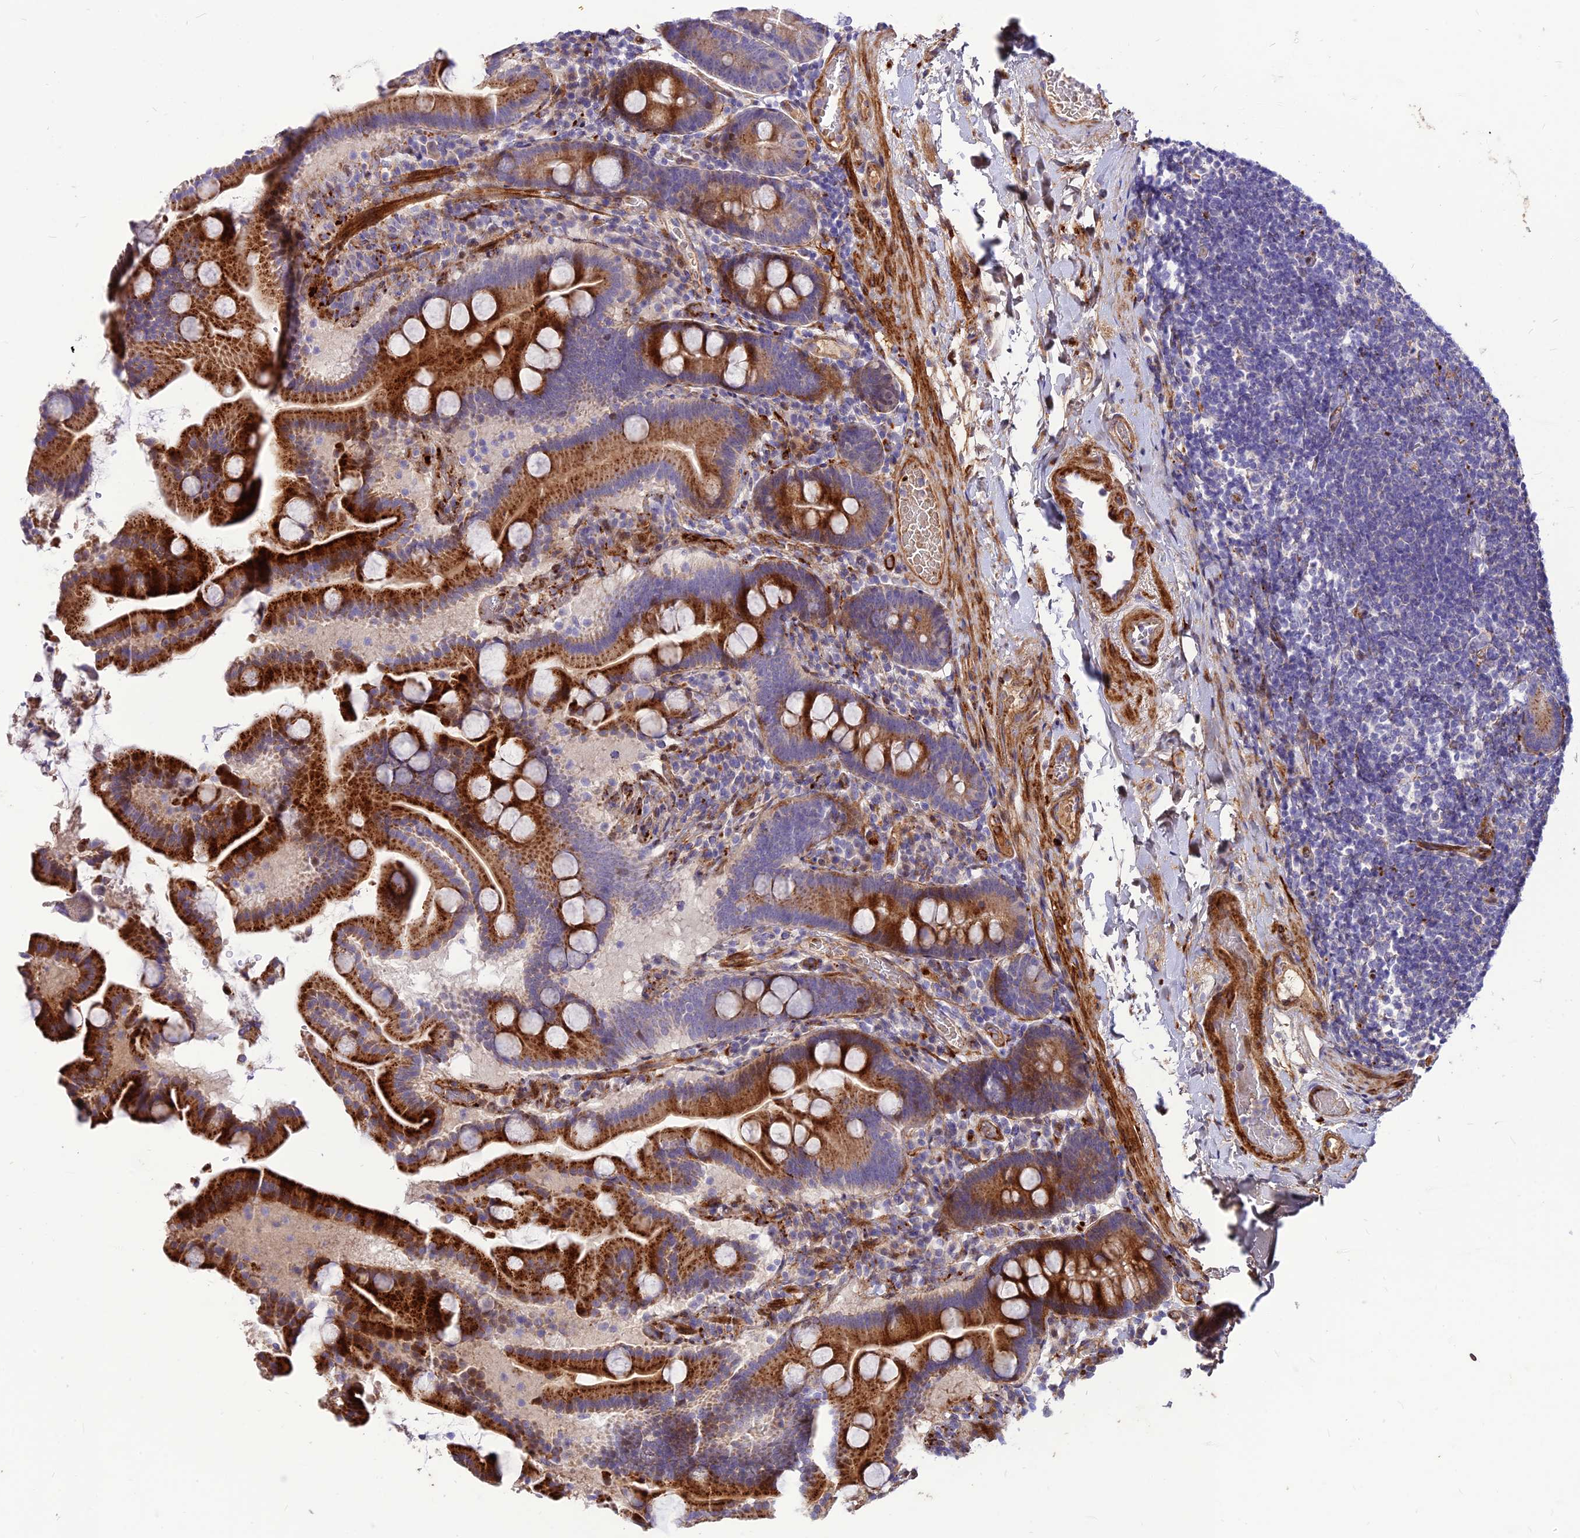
{"staining": {"intensity": "strong", "quantity": ">75%", "location": "cytoplasmic/membranous"}, "tissue": "duodenum", "cell_type": "Glandular cells", "image_type": "normal", "snomed": [{"axis": "morphology", "description": "Normal tissue, NOS"}, {"axis": "topography", "description": "Duodenum"}], "caption": "Brown immunohistochemical staining in unremarkable human duodenum shows strong cytoplasmic/membranous expression in about >75% of glandular cells.", "gene": "RIMOC1", "patient": {"sex": "male", "age": 55}}